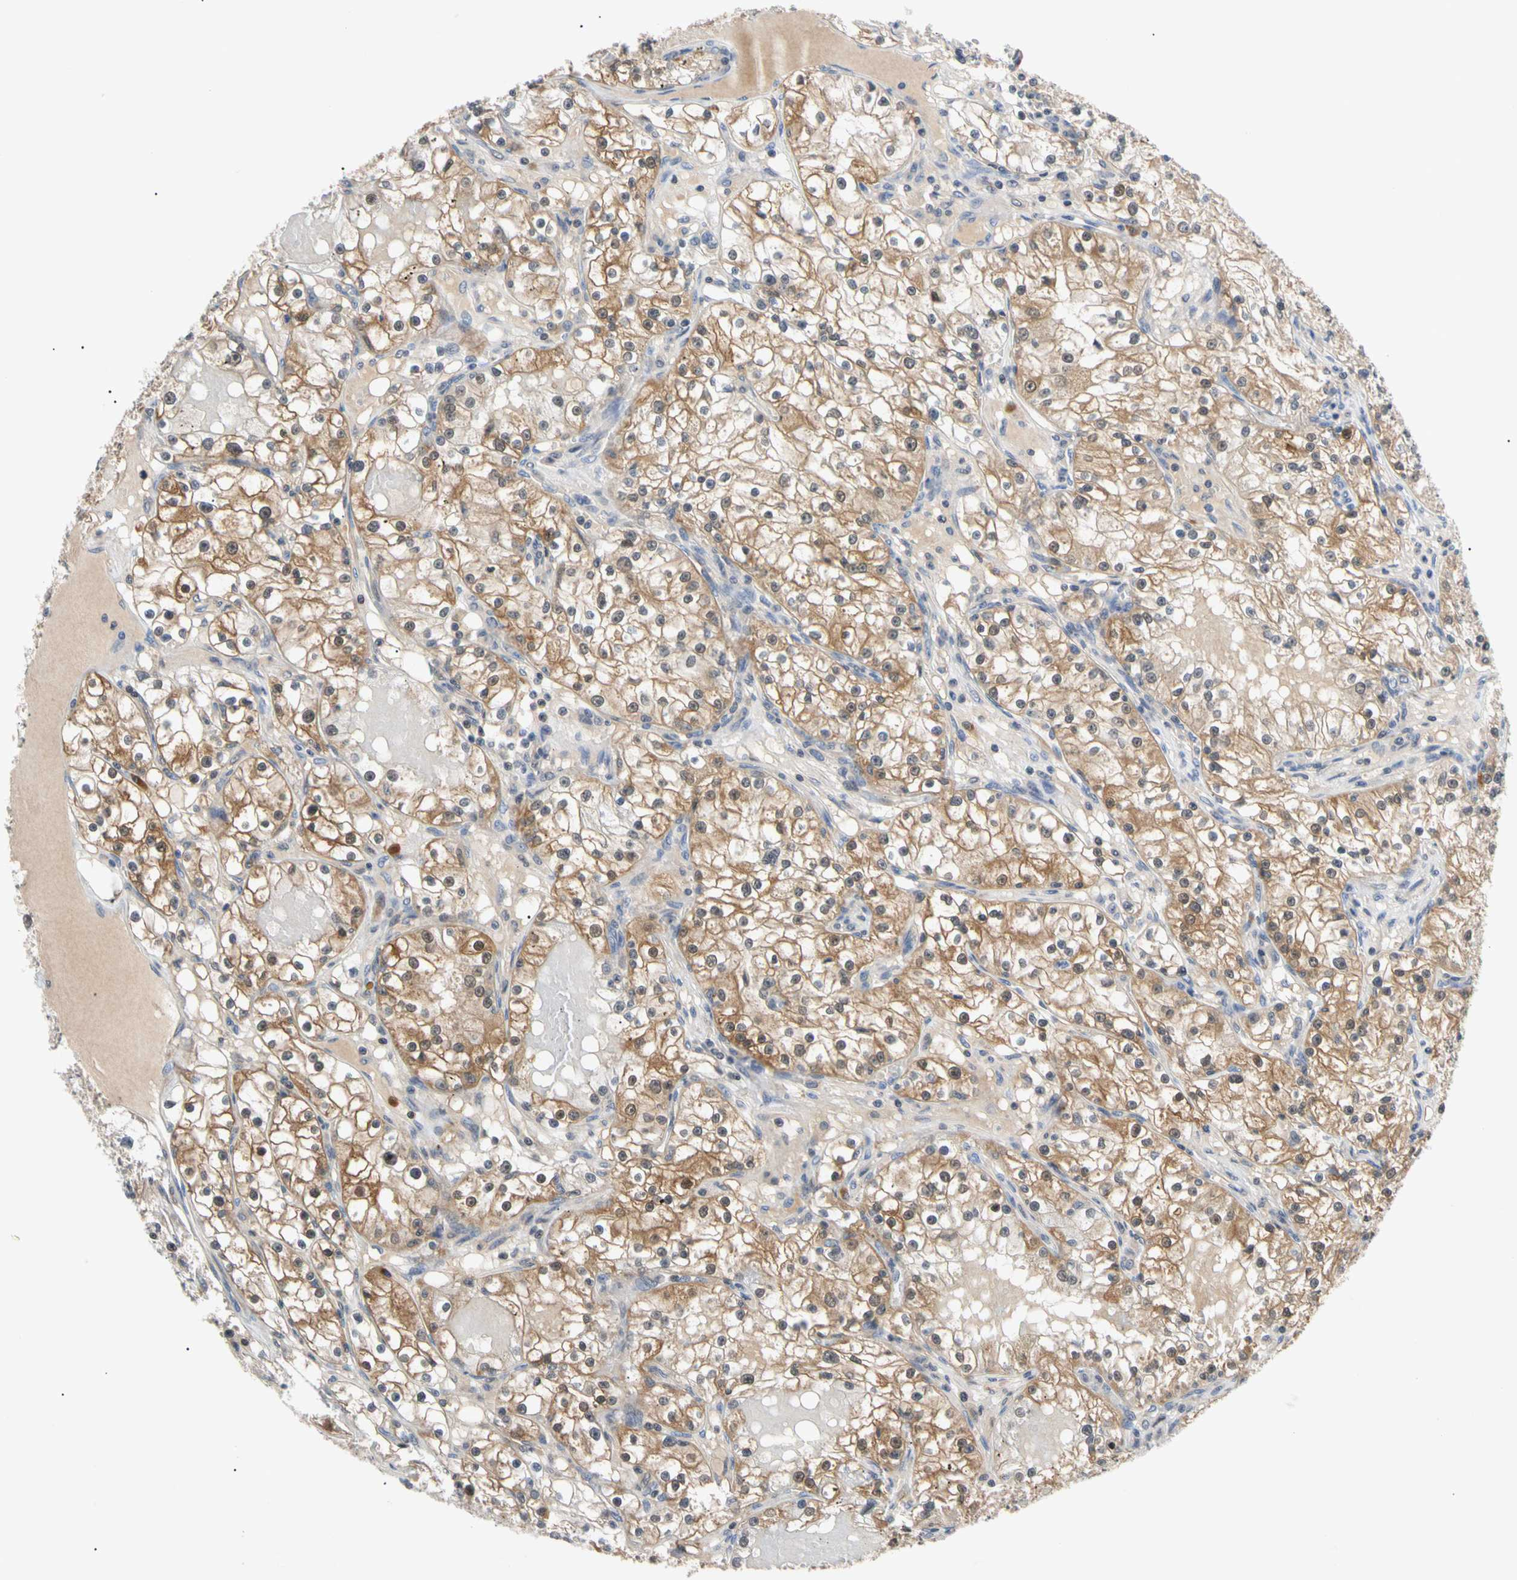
{"staining": {"intensity": "moderate", "quantity": "25%-75%", "location": "cytoplasmic/membranous"}, "tissue": "renal cancer", "cell_type": "Tumor cells", "image_type": "cancer", "snomed": [{"axis": "morphology", "description": "Adenocarcinoma, NOS"}, {"axis": "topography", "description": "Kidney"}], "caption": "Immunohistochemistry (IHC) staining of renal adenocarcinoma, which shows medium levels of moderate cytoplasmic/membranous expression in approximately 25%-75% of tumor cells indicating moderate cytoplasmic/membranous protein expression. The staining was performed using DAB (3,3'-diaminobenzidine) (brown) for protein detection and nuclei were counterstained in hematoxylin (blue).", "gene": "SEC23B", "patient": {"sex": "male", "age": 56}}